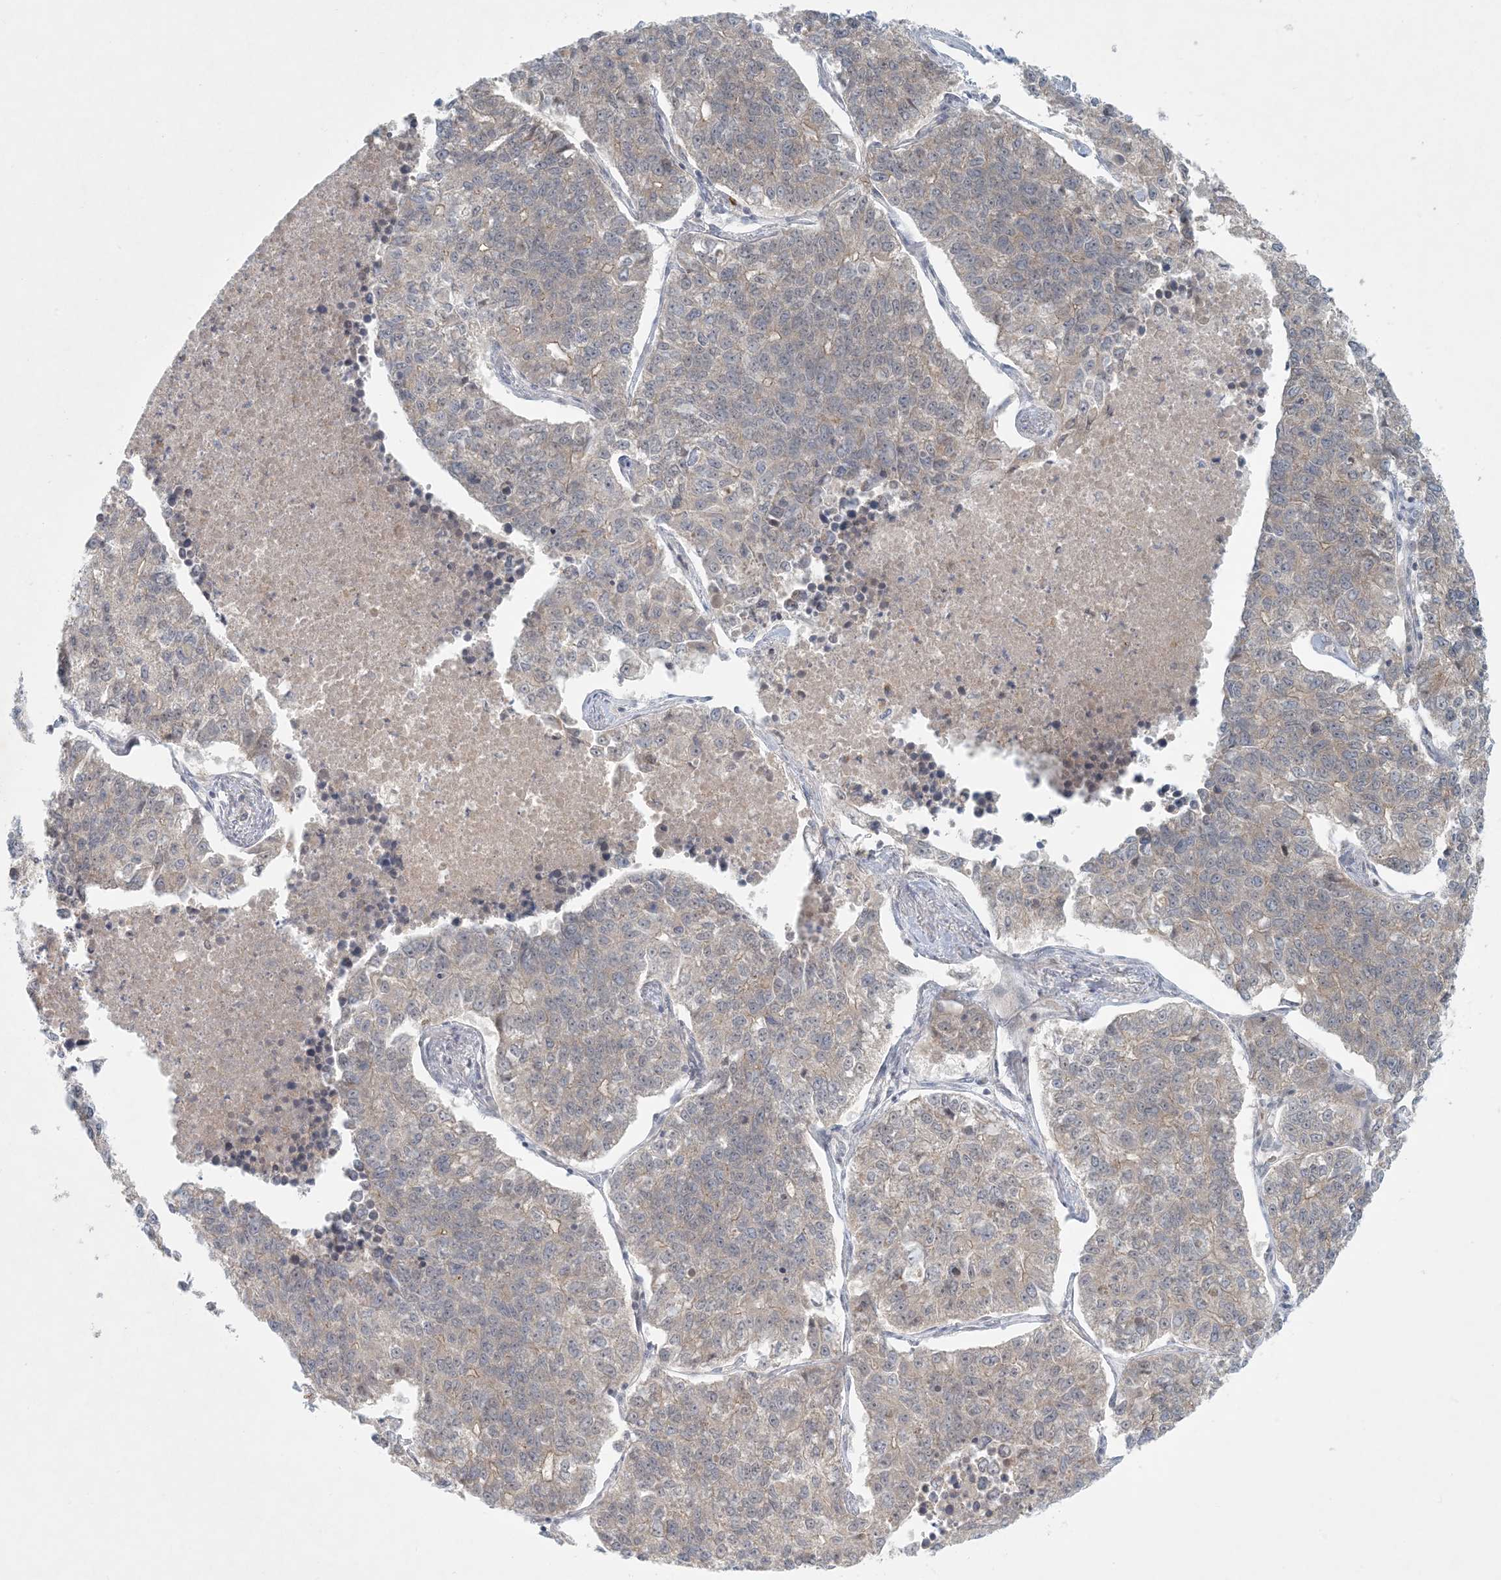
{"staining": {"intensity": "weak", "quantity": "25%-75%", "location": "cytoplasmic/membranous"}, "tissue": "lung cancer", "cell_type": "Tumor cells", "image_type": "cancer", "snomed": [{"axis": "morphology", "description": "Adenocarcinoma, NOS"}, {"axis": "topography", "description": "Lung"}], "caption": "Lung adenocarcinoma tissue displays weak cytoplasmic/membranous expression in about 25%-75% of tumor cells, visualized by immunohistochemistry. The protein is shown in brown color, while the nuclei are stained blue.", "gene": "OBI1", "patient": {"sex": "male", "age": 49}}